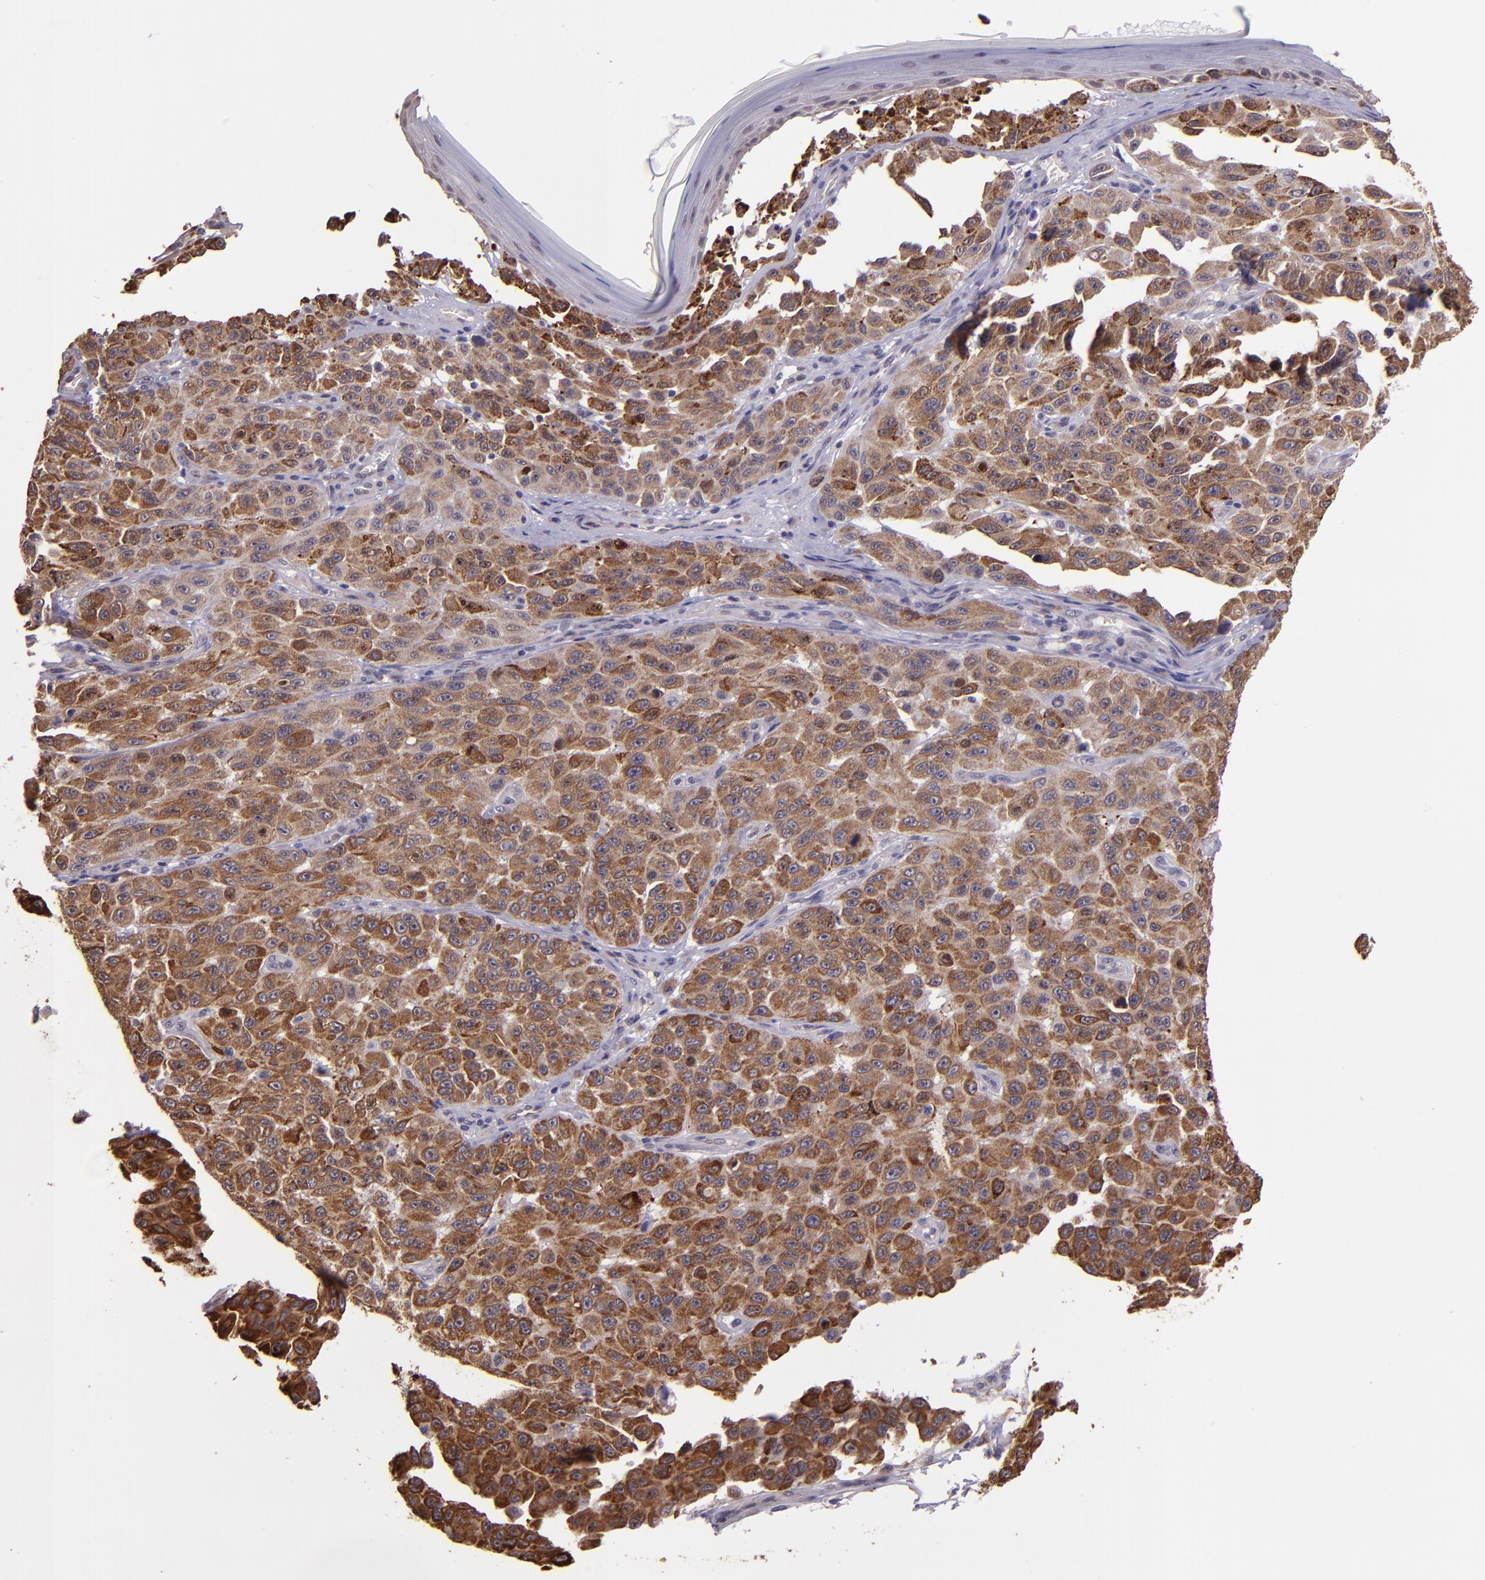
{"staining": {"intensity": "strong", "quantity": ">75%", "location": "cytoplasmic/membranous"}, "tissue": "melanoma", "cell_type": "Tumor cells", "image_type": "cancer", "snomed": [{"axis": "morphology", "description": "Malignant melanoma, NOS"}, {"axis": "topography", "description": "Skin"}], "caption": "Protein expression analysis of human malignant melanoma reveals strong cytoplasmic/membranous staining in approximately >75% of tumor cells.", "gene": "TAF7L", "patient": {"sex": "male", "age": 30}}